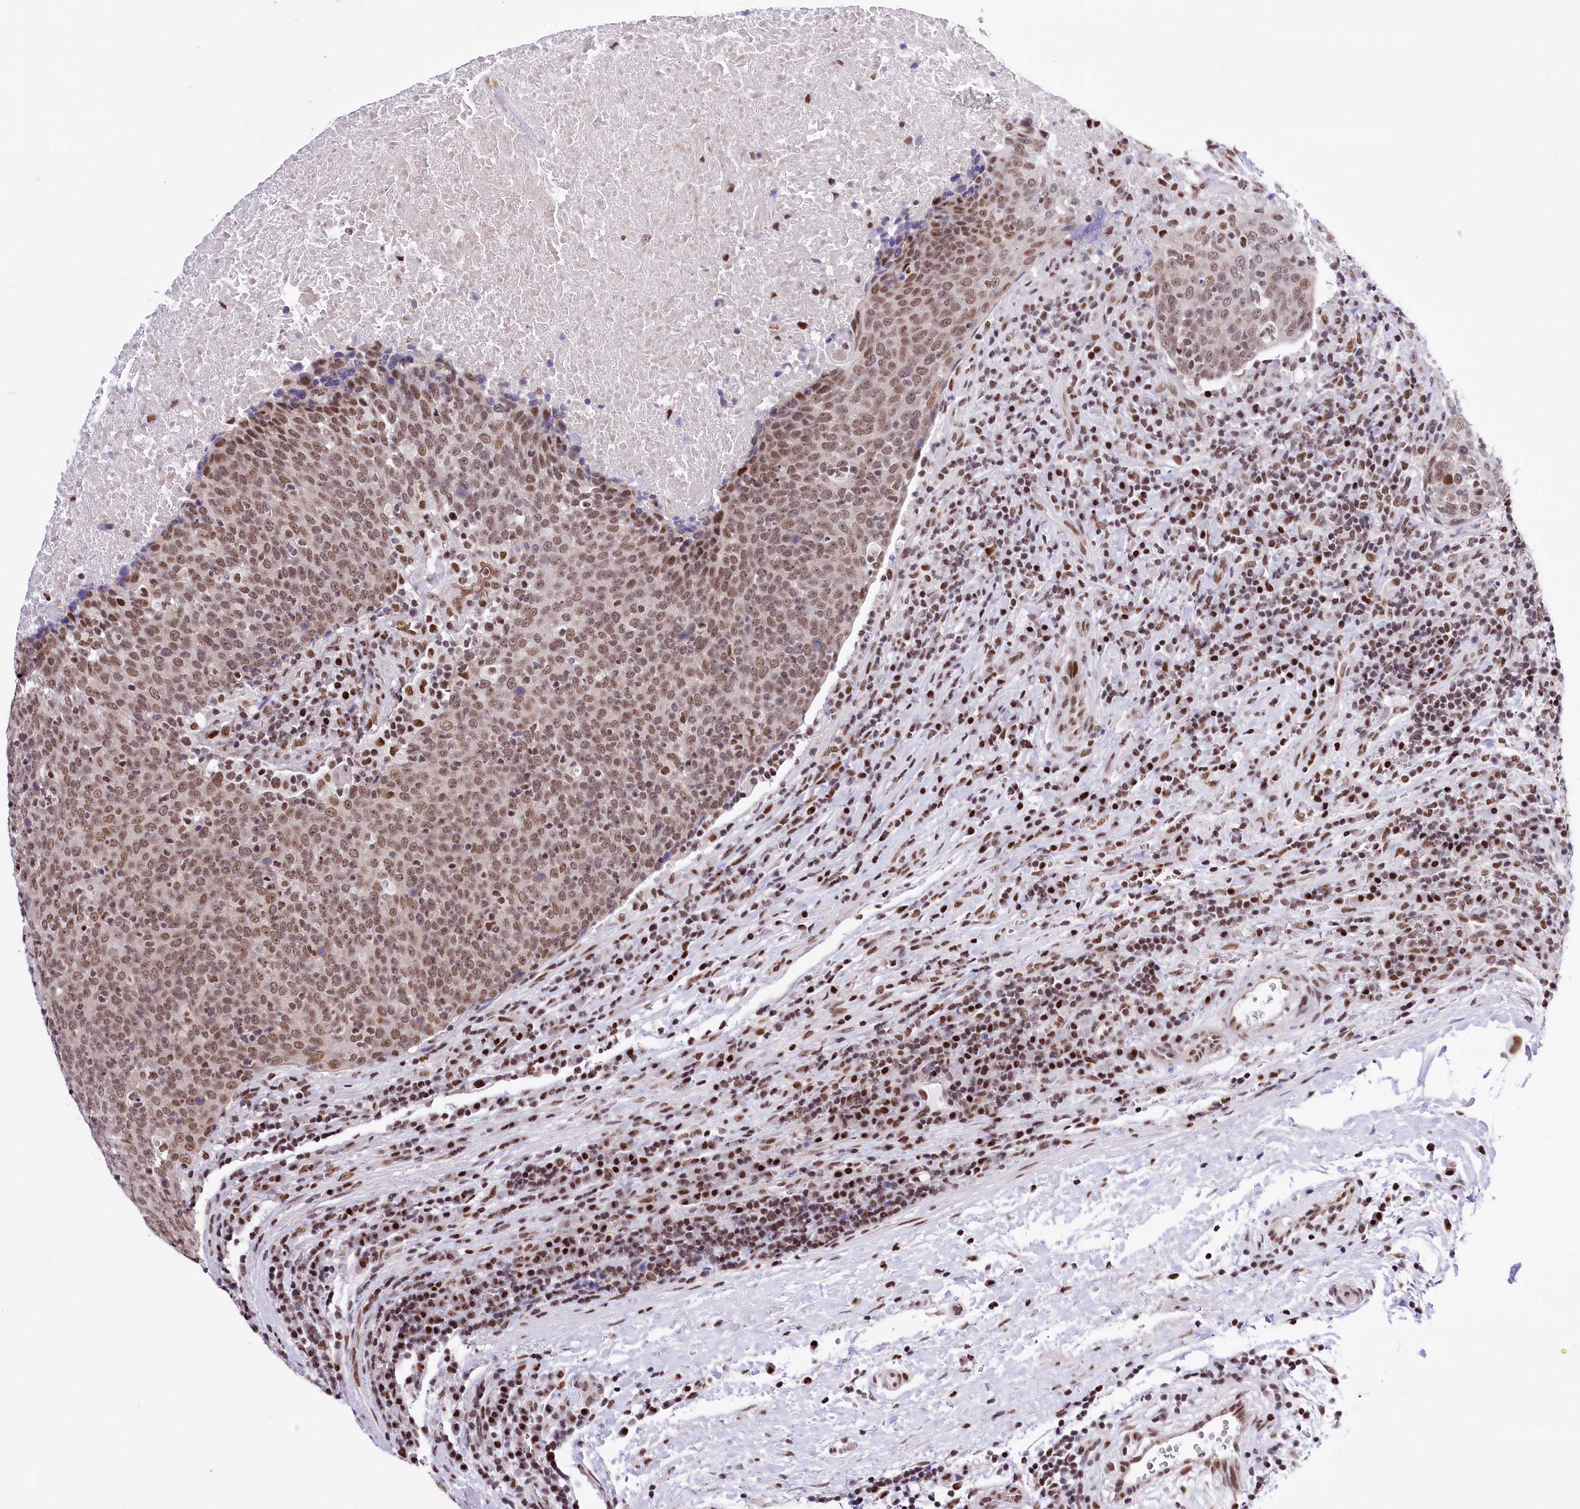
{"staining": {"intensity": "moderate", "quantity": ">75%", "location": "nuclear"}, "tissue": "head and neck cancer", "cell_type": "Tumor cells", "image_type": "cancer", "snomed": [{"axis": "morphology", "description": "Squamous cell carcinoma, NOS"}, {"axis": "morphology", "description": "Squamous cell carcinoma, metastatic, NOS"}, {"axis": "topography", "description": "Lymph node"}, {"axis": "topography", "description": "Head-Neck"}], "caption": "Immunohistochemical staining of head and neck squamous cell carcinoma shows medium levels of moderate nuclear protein expression in about >75% of tumor cells.", "gene": "POU4F3", "patient": {"sex": "male", "age": 62}}